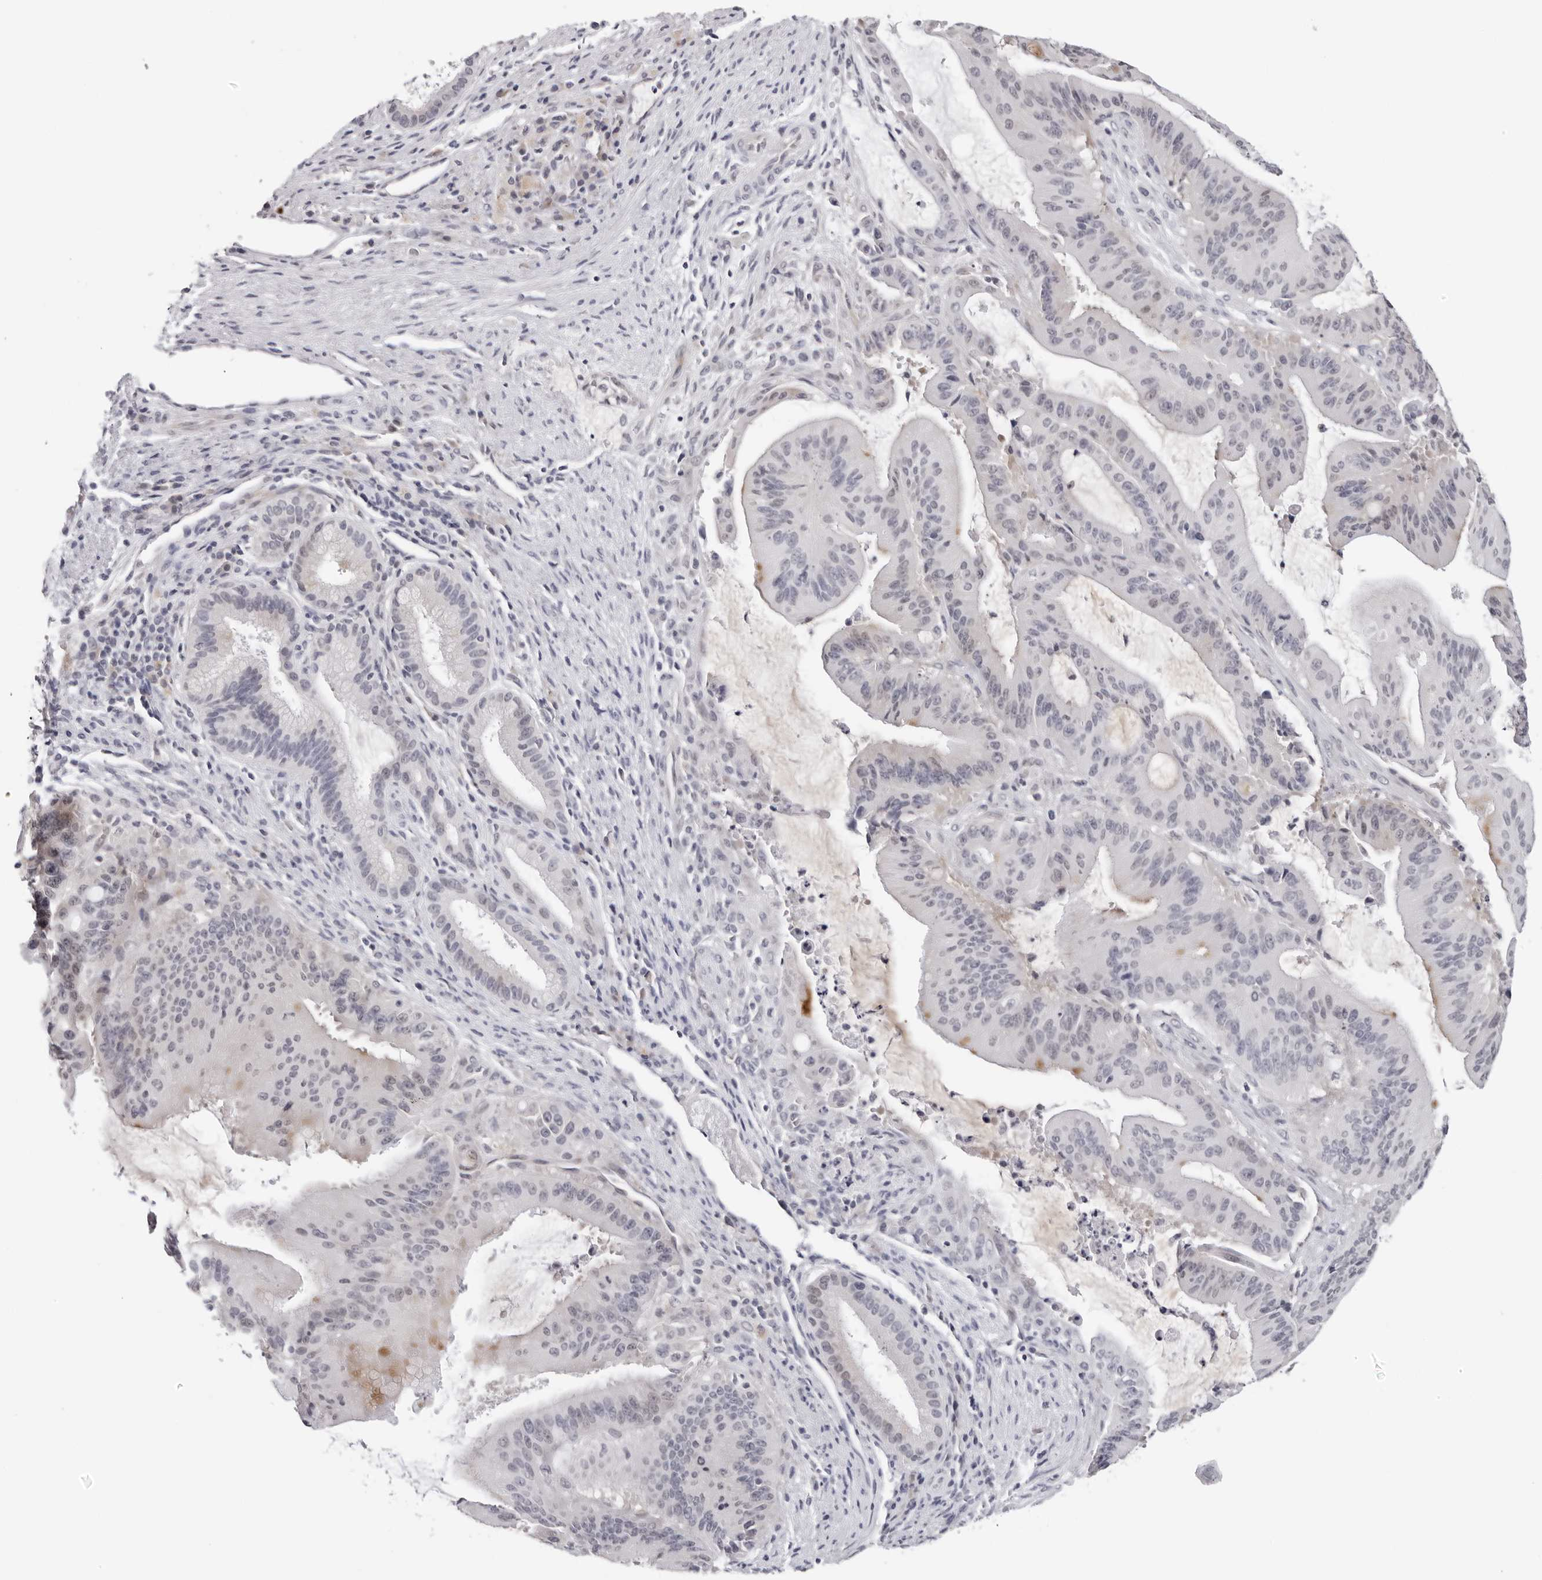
{"staining": {"intensity": "negative", "quantity": "none", "location": "none"}, "tissue": "liver cancer", "cell_type": "Tumor cells", "image_type": "cancer", "snomed": [{"axis": "morphology", "description": "Normal tissue, NOS"}, {"axis": "morphology", "description": "Cholangiocarcinoma"}, {"axis": "topography", "description": "Liver"}, {"axis": "topography", "description": "Peripheral nerve tissue"}], "caption": "Human liver cholangiocarcinoma stained for a protein using IHC demonstrates no expression in tumor cells.", "gene": "PRUNE1", "patient": {"sex": "female", "age": 73}}